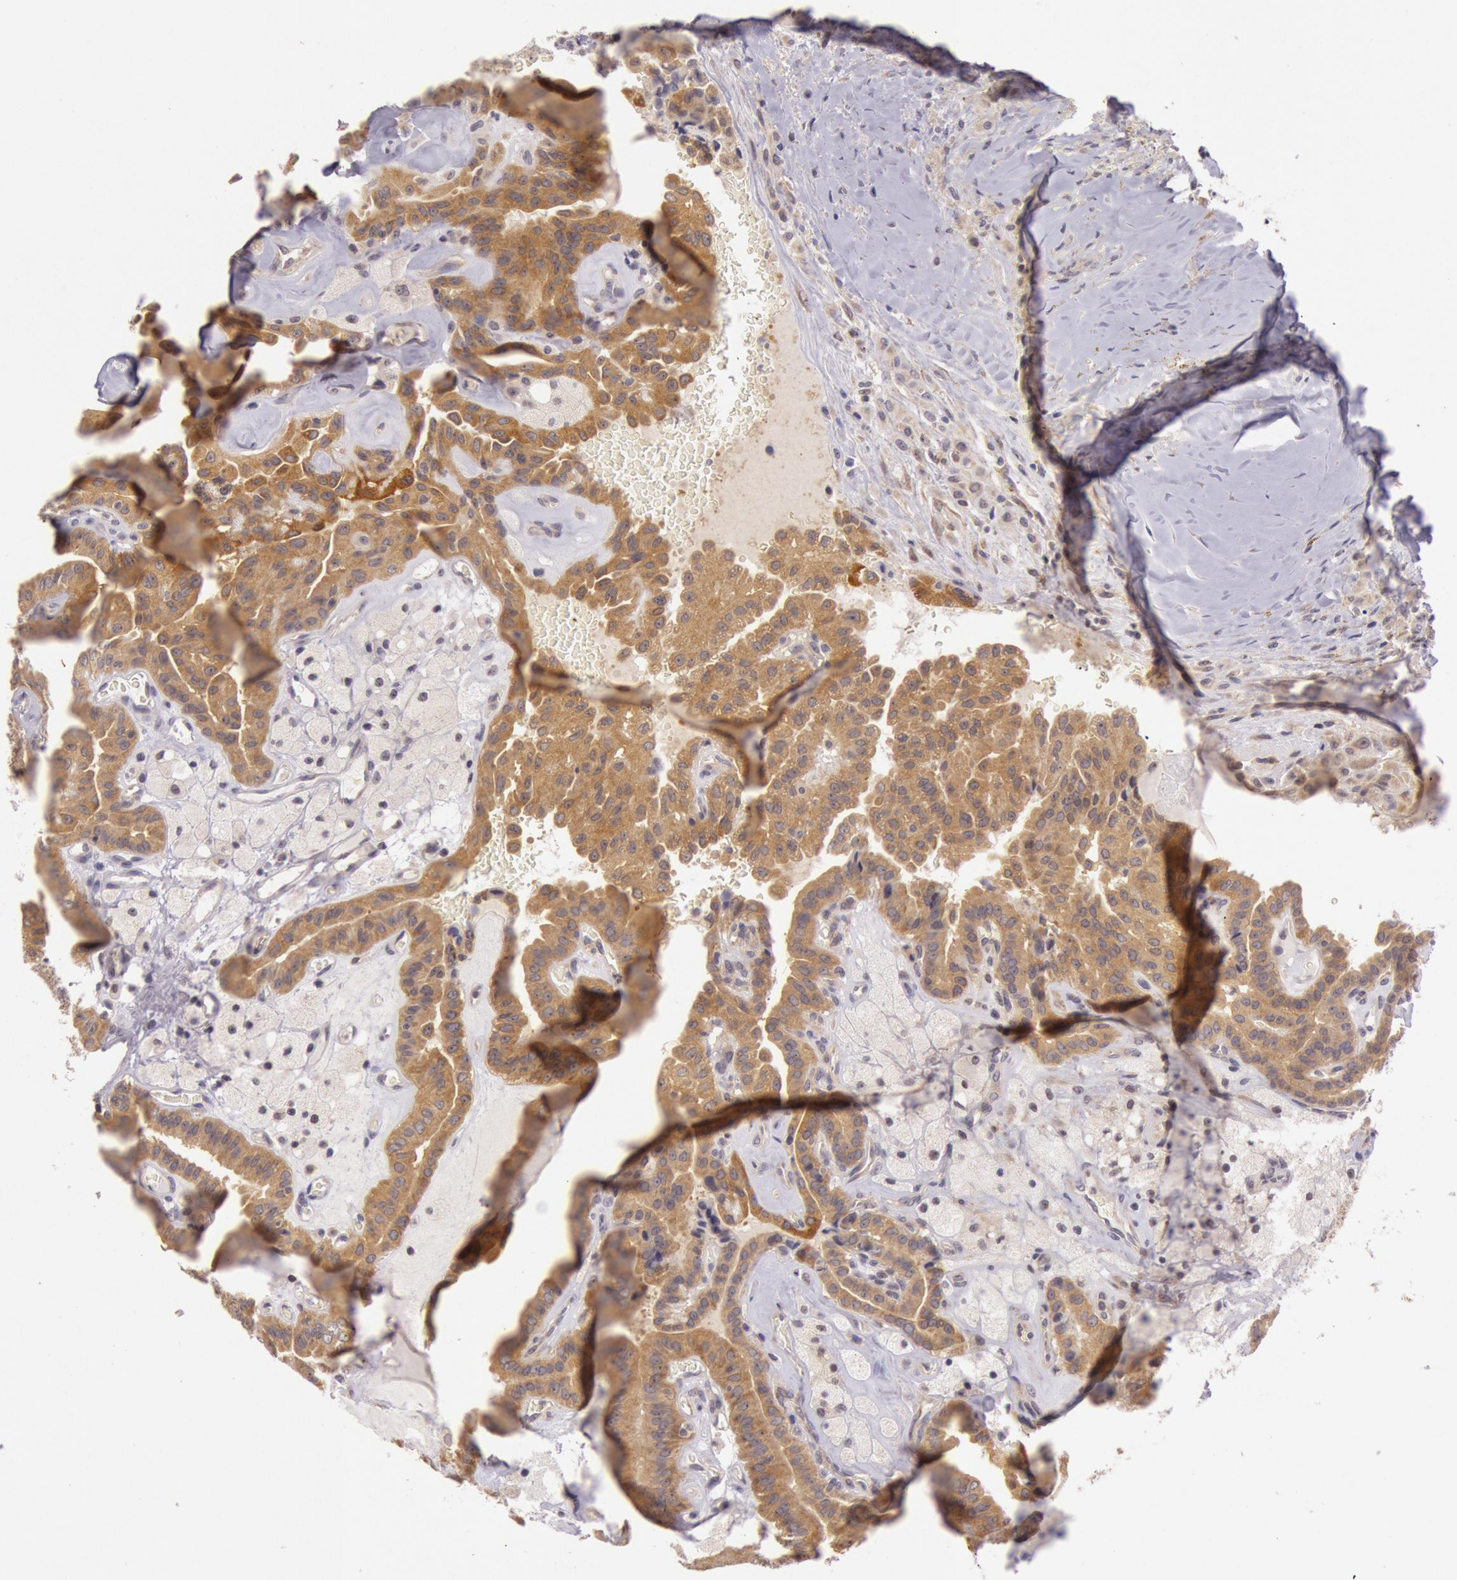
{"staining": {"intensity": "moderate", "quantity": ">75%", "location": "cytoplasmic/membranous"}, "tissue": "thyroid cancer", "cell_type": "Tumor cells", "image_type": "cancer", "snomed": [{"axis": "morphology", "description": "Papillary adenocarcinoma, NOS"}, {"axis": "topography", "description": "Thyroid gland"}], "caption": "Immunohistochemical staining of human thyroid papillary adenocarcinoma reveals moderate cytoplasmic/membranous protein positivity in approximately >75% of tumor cells.", "gene": "CDK16", "patient": {"sex": "male", "age": 87}}